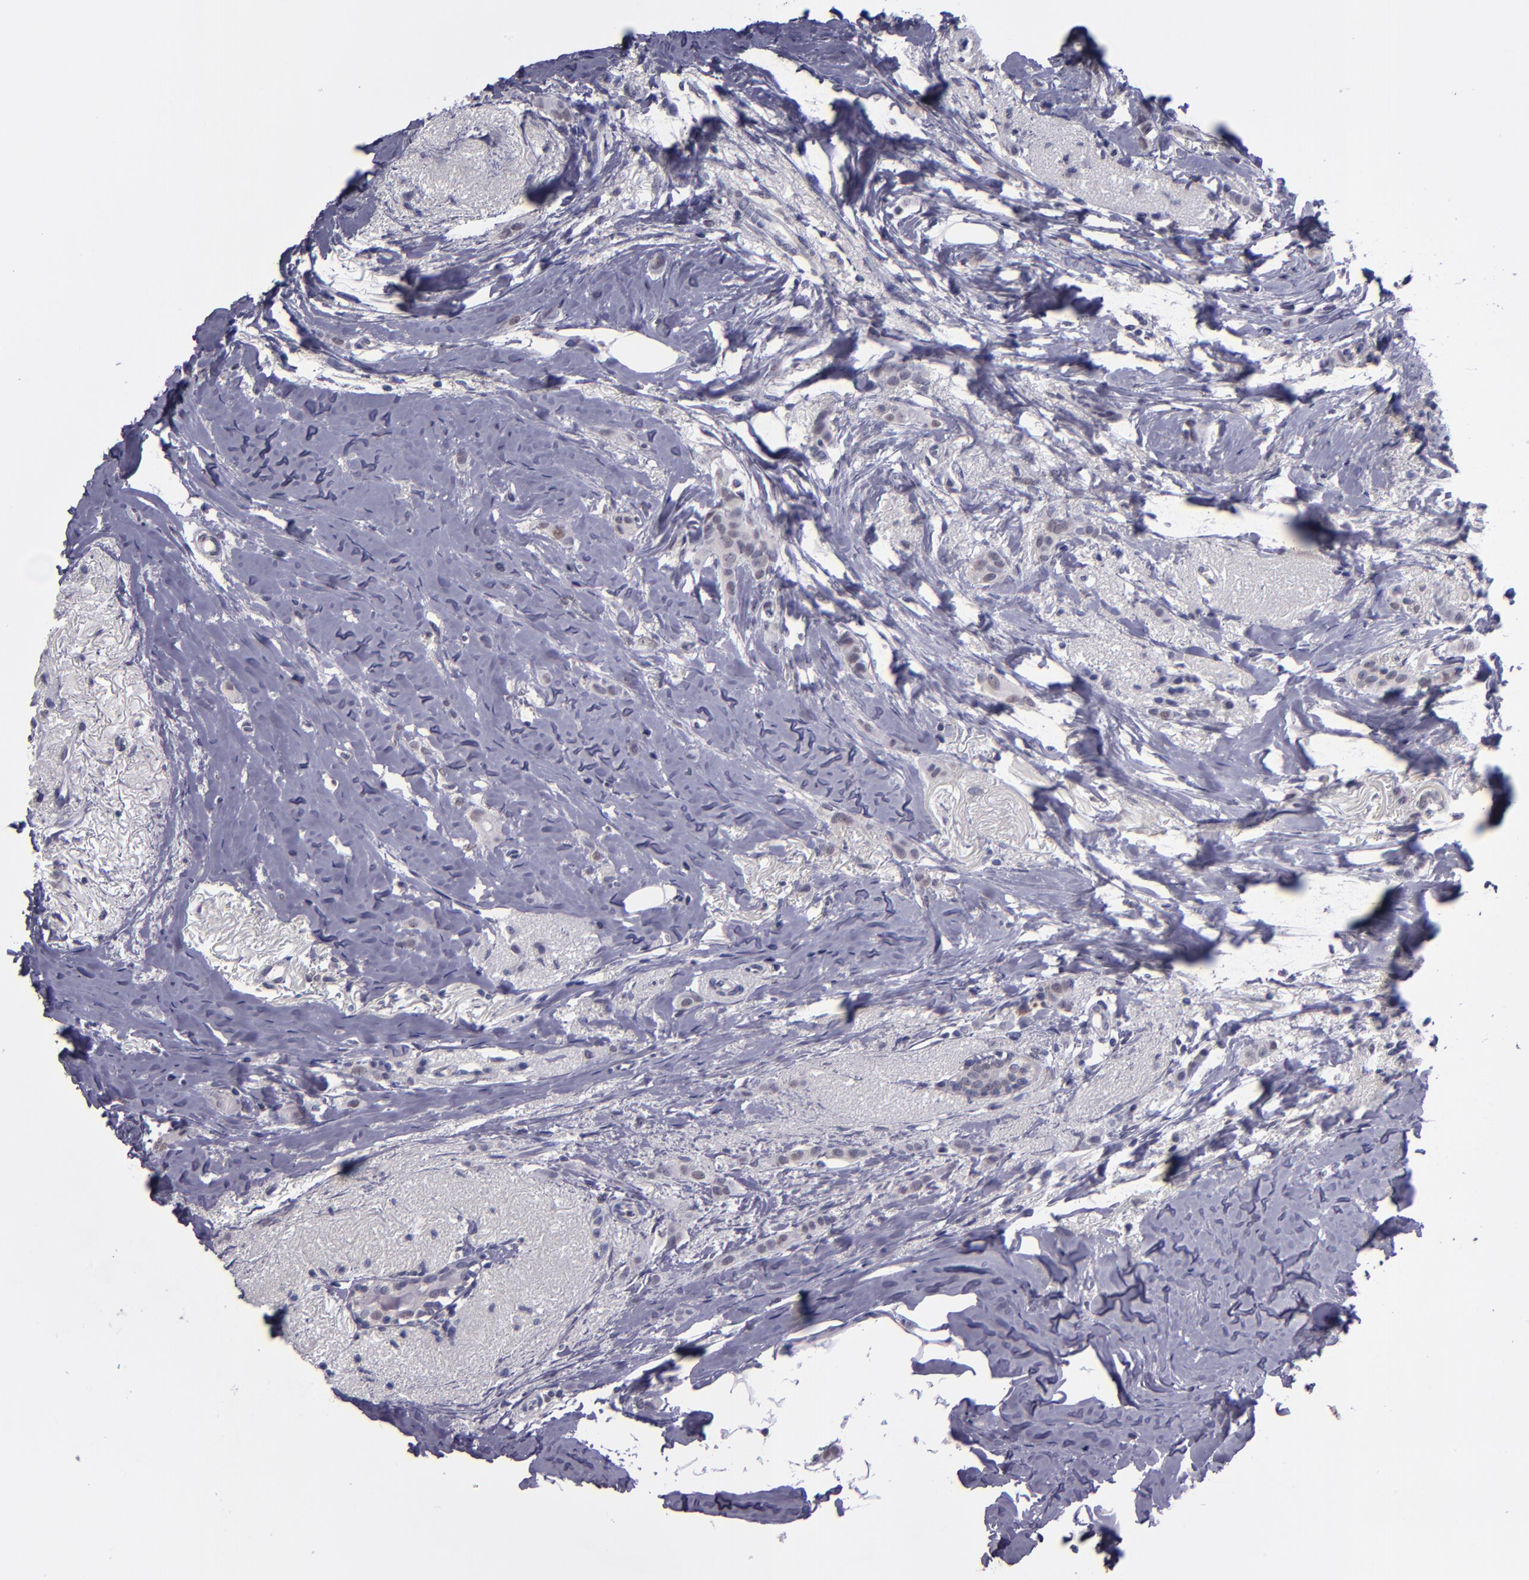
{"staining": {"intensity": "weak", "quantity": "<25%", "location": "nuclear"}, "tissue": "breast cancer", "cell_type": "Tumor cells", "image_type": "cancer", "snomed": [{"axis": "morphology", "description": "Lobular carcinoma"}, {"axis": "topography", "description": "Breast"}], "caption": "This image is of breast cancer (lobular carcinoma) stained with immunohistochemistry (IHC) to label a protein in brown with the nuclei are counter-stained blue. There is no staining in tumor cells.", "gene": "CEBPE", "patient": {"sex": "female", "age": 55}}